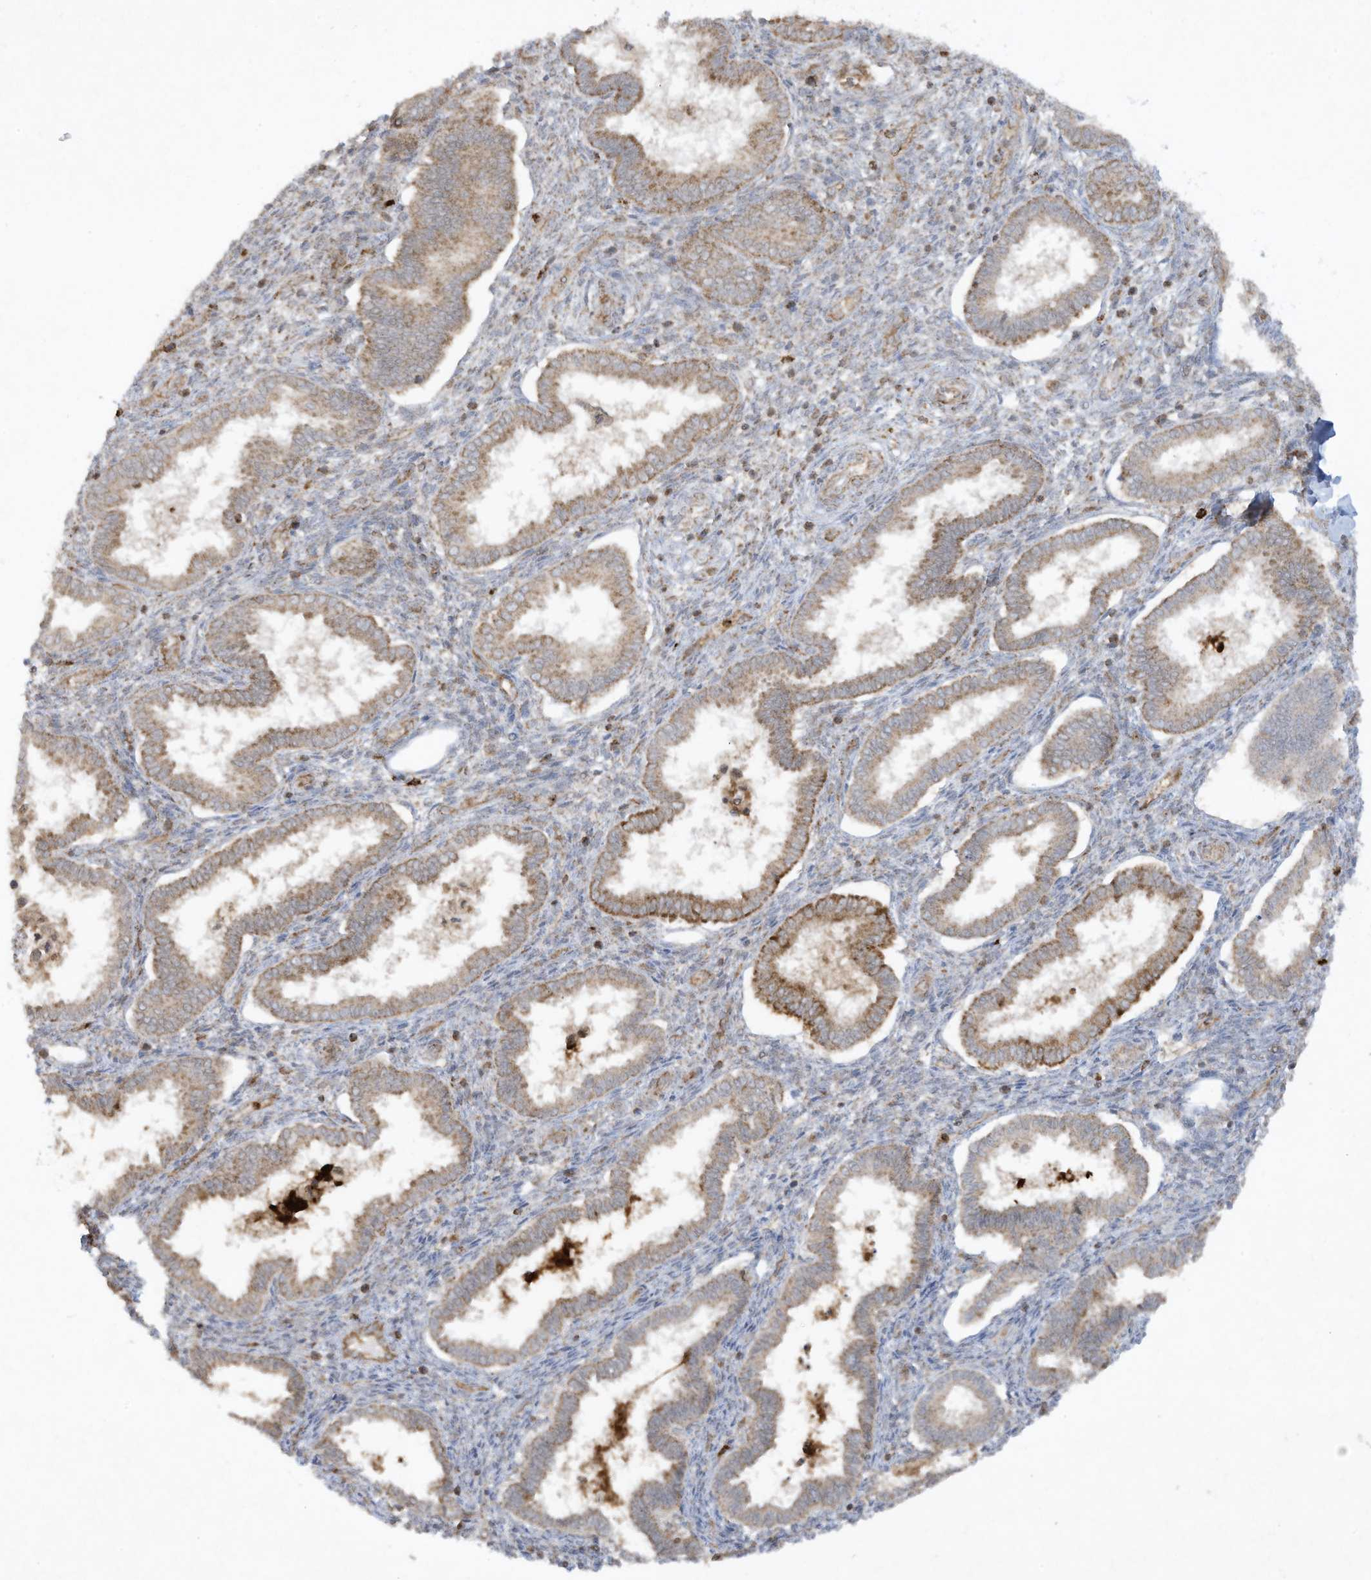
{"staining": {"intensity": "negative", "quantity": "none", "location": "none"}, "tissue": "endometrium", "cell_type": "Cells in endometrial stroma", "image_type": "normal", "snomed": [{"axis": "morphology", "description": "Normal tissue, NOS"}, {"axis": "topography", "description": "Endometrium"}], "caption": "A high-resolution image shows IHC staining of normal endometrium, which exhibits no significant positivity in cells in endometrial stroma.", "gene": "CHRNA4", "patient": {"sex": "female", "age": 24}}